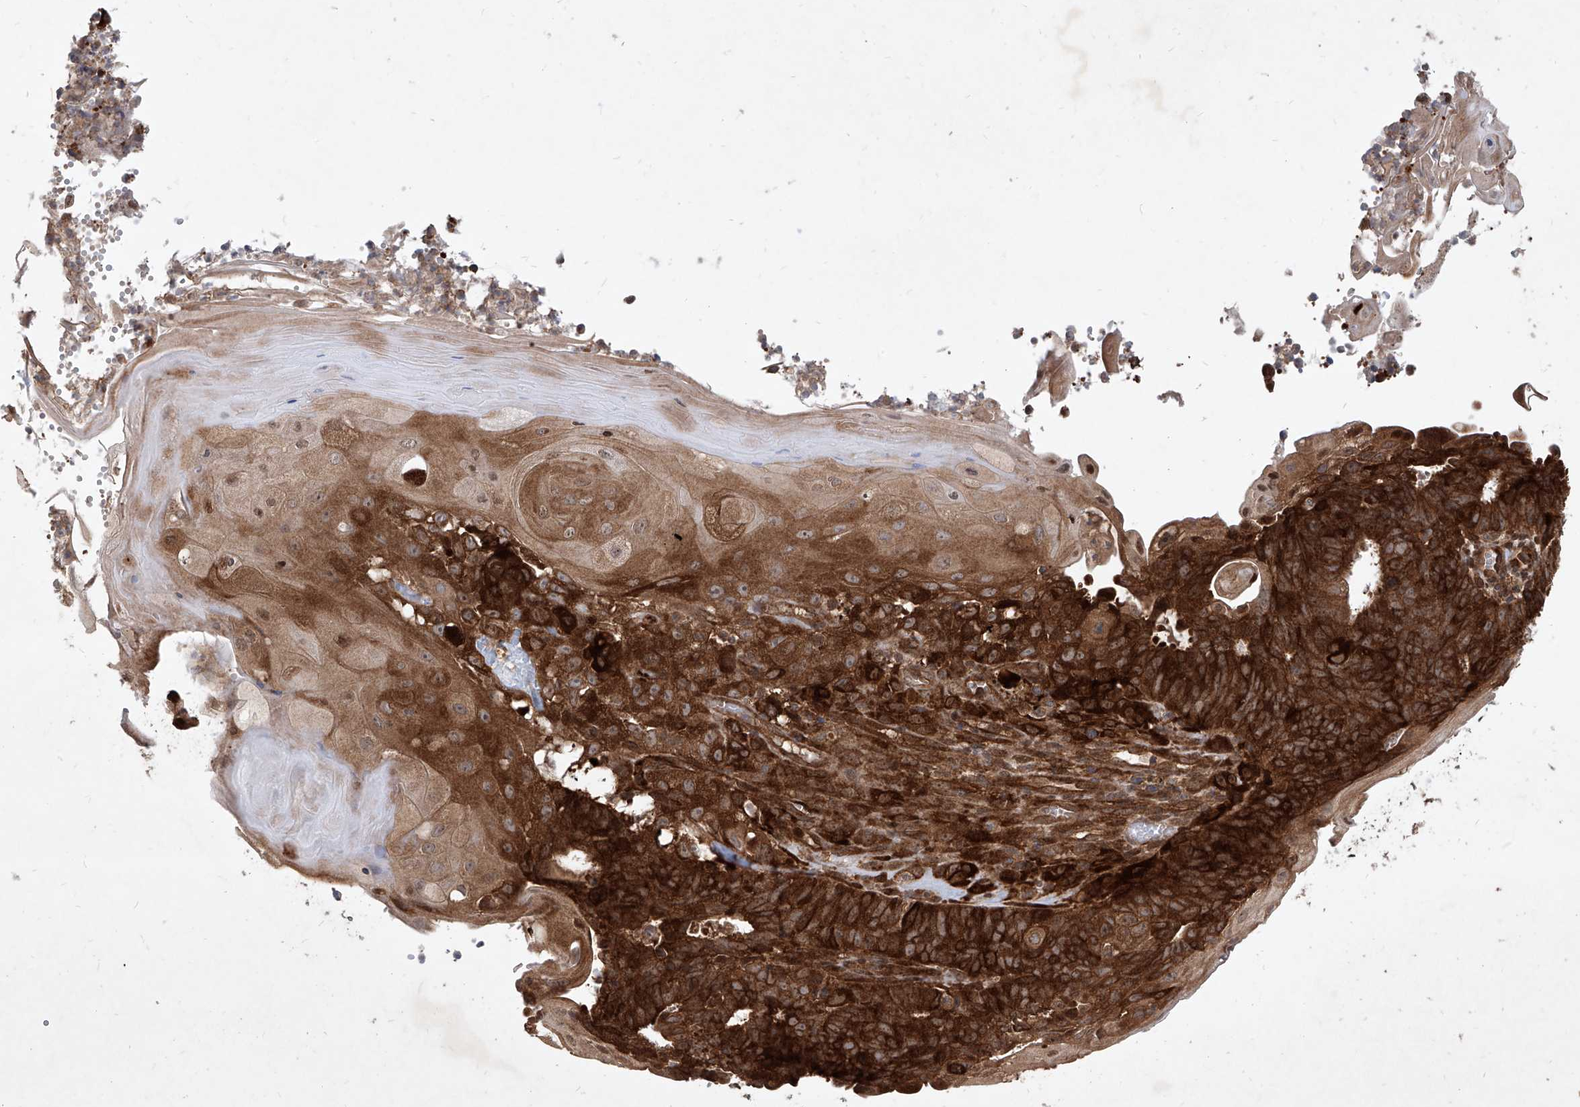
{"staining": {"intensity": "strong", "quantity": ">75%", "location": "cytoplasmic/membranous"}, "tissue": "endometrial cancer", "cell_type": "Tumor cells", "image_type": "cancer", "snomed": [{"axis": "morphology", "description": "Adenocarcinoma, NOS"}, {"axis": "topography", "description": "Endometrium"}], "caption": "DAB (3,3'-diaminobenzidine) immunohistochemical staining of endometrial cancer (adenocarcinoma) demonstrates strong cytoplasmic/membranous protein expression in approximately >75% of tumor cells.", "gene": "MAGED2", "patient": {"sex": "female", "age": 32}}